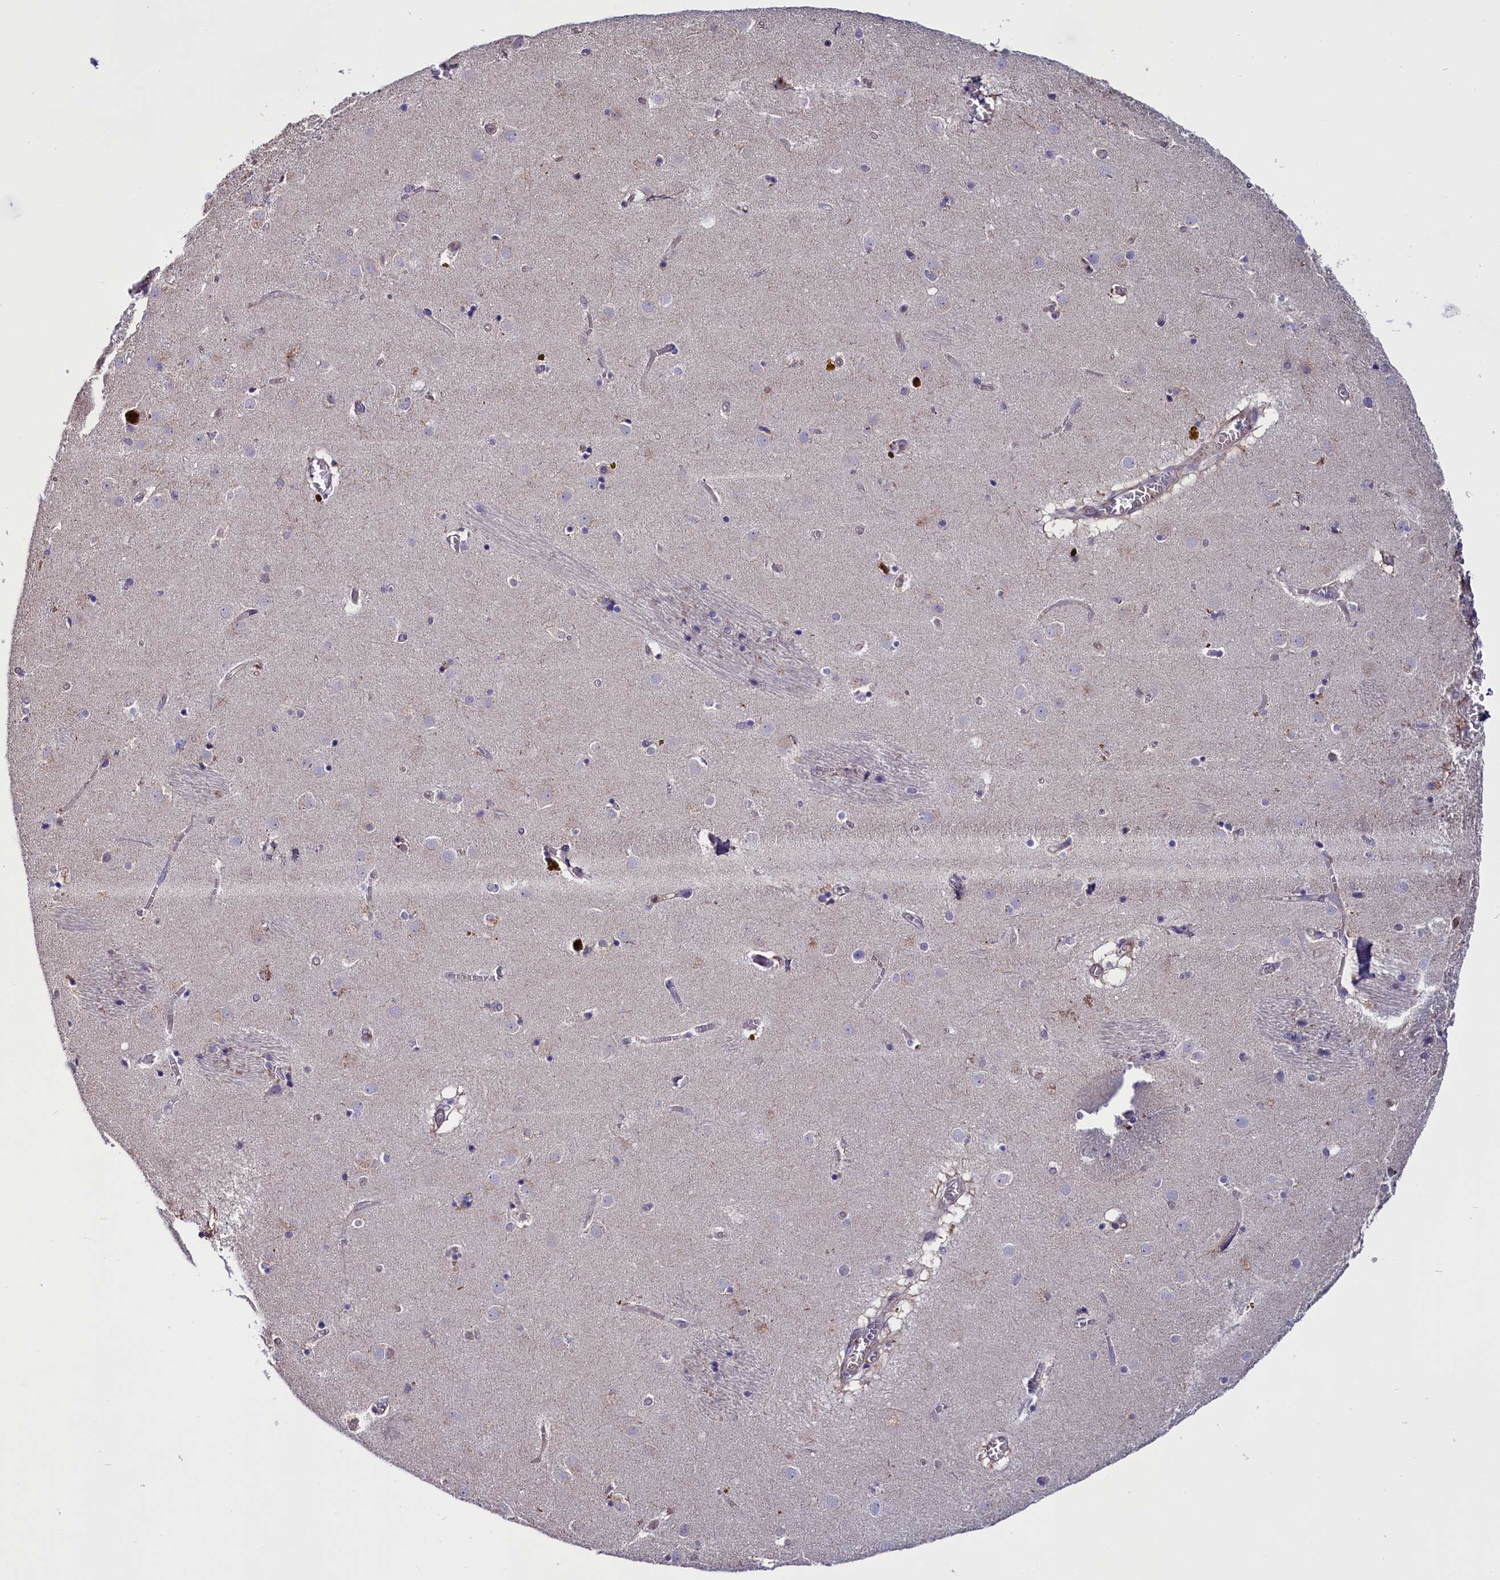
{"staining": {"intensity": "negative", "quantity": "none", "location": "none"}, "tissue": "caudate", "cell_type": "Glial cells", "image_type": "normal", "snomed": [{"axis": "morphology", "description": "Normal tissue, NOS"}, {"axis": "topography", "description": "Lateral ventricle wall"}], "caption": "Immunohistochemistry (IHC) of unremarkable caudate reveals no positivity in glial cells. (IHC, brightfield microscopy, high magnification).", "gene": "PDILT", "patient": {"sex": "male", "age": 70}}